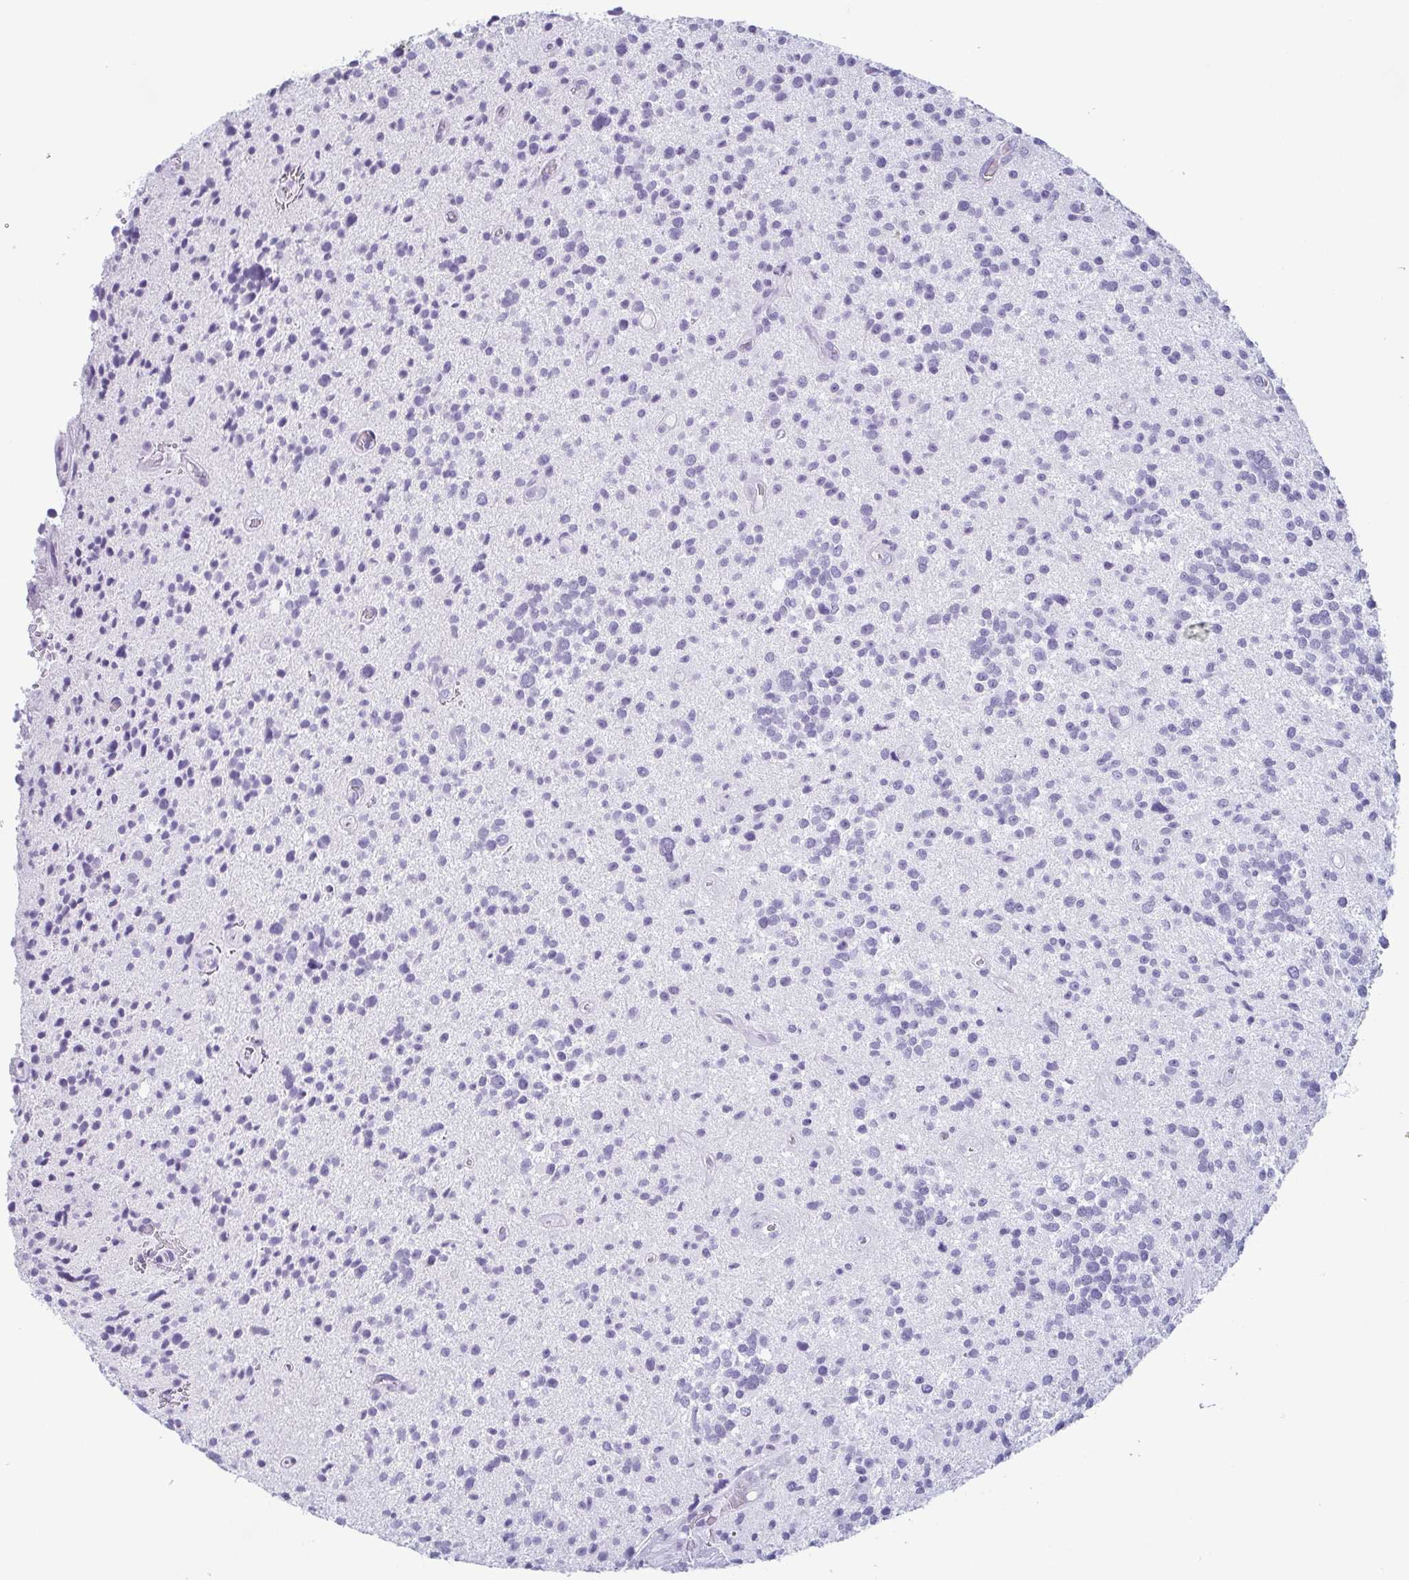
{"staining": {"intensity": "negative", "quantity": "none", "location": "none"}, "tissue": "glioma", "cell_type": "Tumor cells", "image_type": "cancer", "snomed": [{"axis": "morphology", "description": "Glioma, malignant, High grade"}, {"axis": "topography", "description": "Brain"}], "caption": "Malignant high-grade glioma stained for a protein using IHC reveals no expression tumor cells.", "gene": "KRT78", "patient": {"sex": "male", "age": 29}}